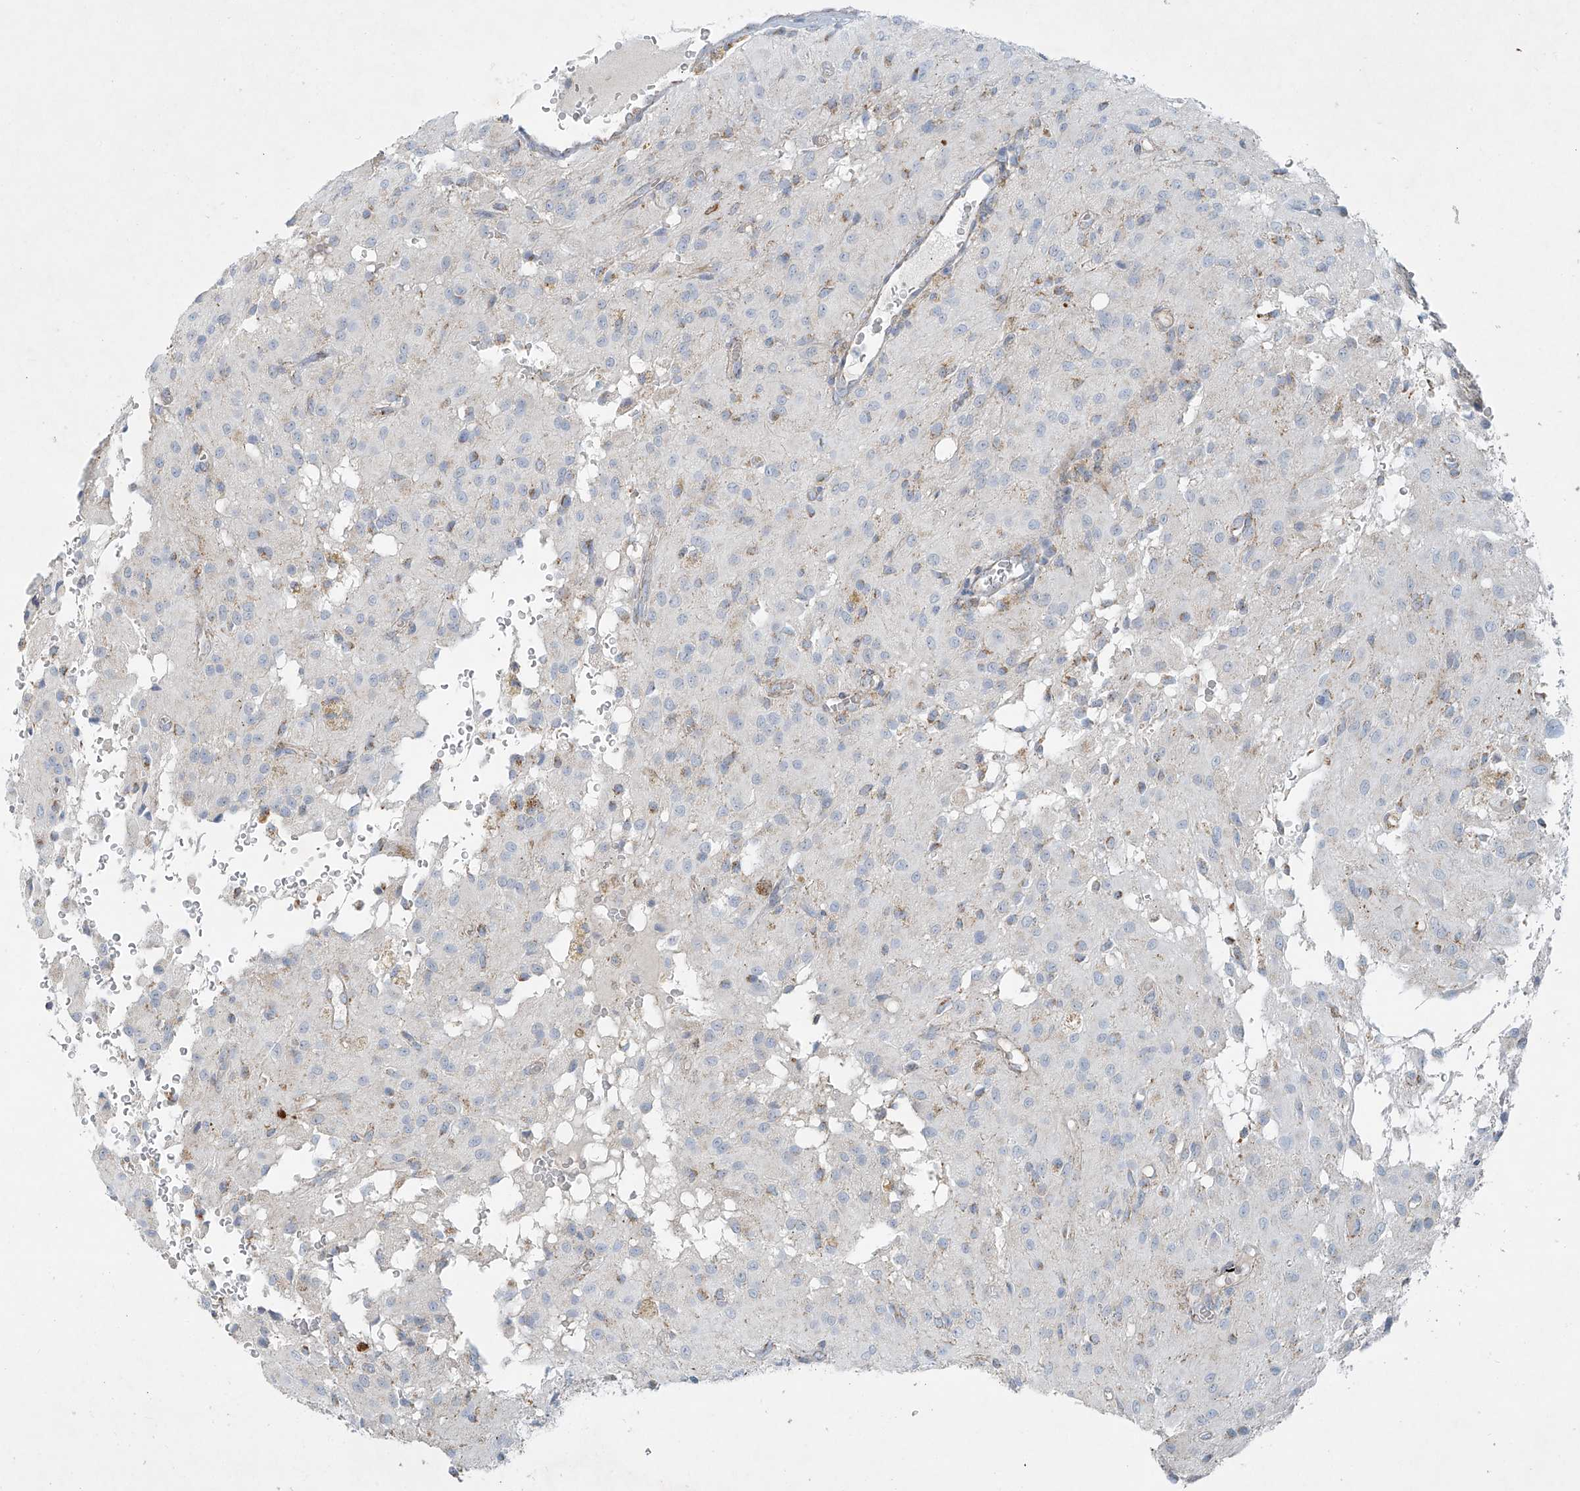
{"staining": {"intensity": "negative", "quantity": "none", "location": "none"}, "tissue": "glioma", "cell_type": "Tumor cells", "image_type": "cancer", "snomed": [{"axis": "morphology", "description": "Glioma, malignant, High grade"}, {"axis": "topography", "description": "Brain"}], "caption": "DAB immunohistochemical staining of glioma exhibits no significant expression in tumor cells.", "gene": "SMDT1", "patient": {"sex": "female", "age": 59}}